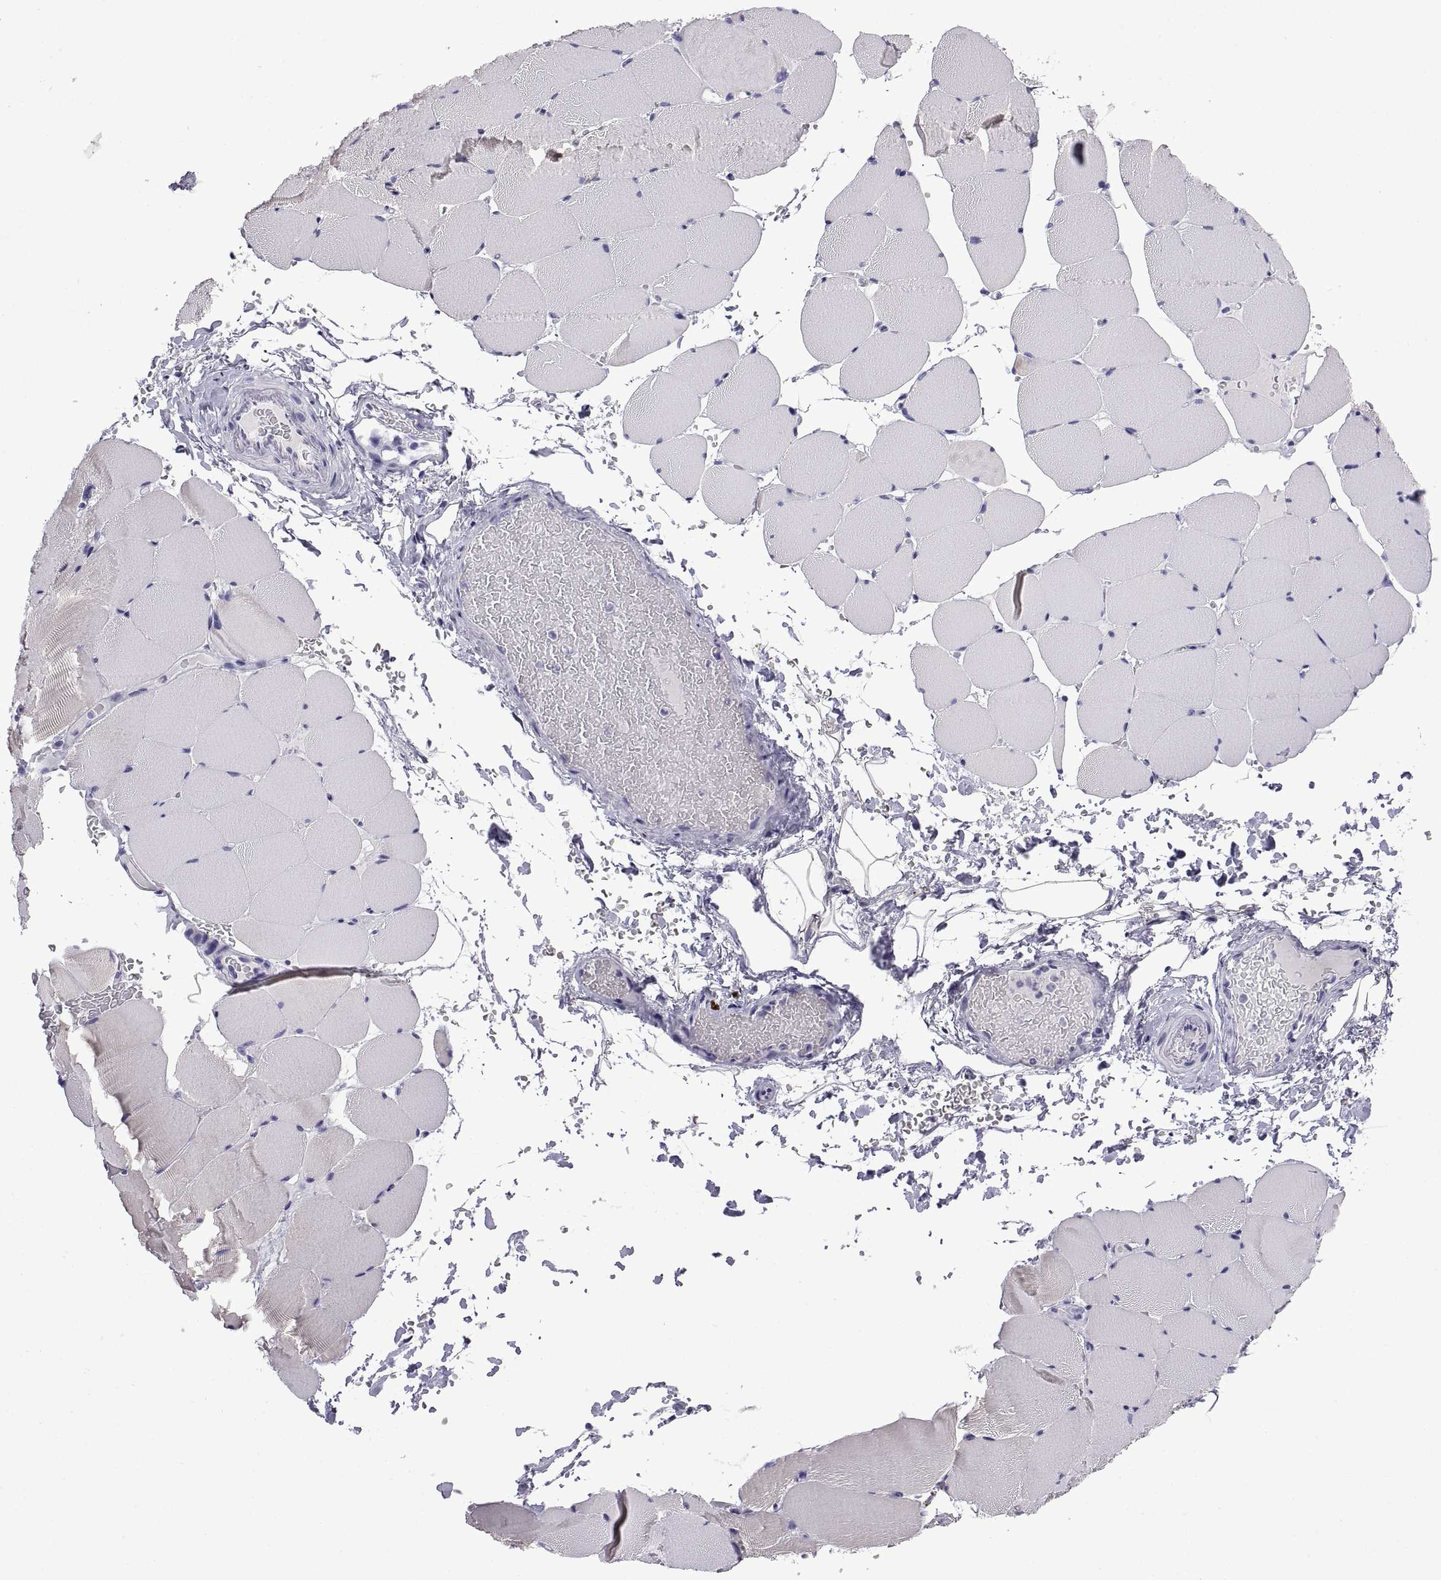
{"staining": {"intensity": "negative", "quantity": "none", "location": "none"}, "tissue": "skeletal muscle", "cell_type": "Myocytes", "image_type": "normal", "snomed": [{"axis": "morphology", "description": "Normal tissue, NOS"}, {"axis": "topography", "description": "Skeletal muscle"}], "caption": "IHC photomicrograph of unremarkable skeletal muscle: skeletal muscle stained with DAB (3,3'-diaminobenzidine) exhibits no significant protein staining in myocytes.", "gene": "CRISP1", "patient": {"sex": "female", "age": 37}}